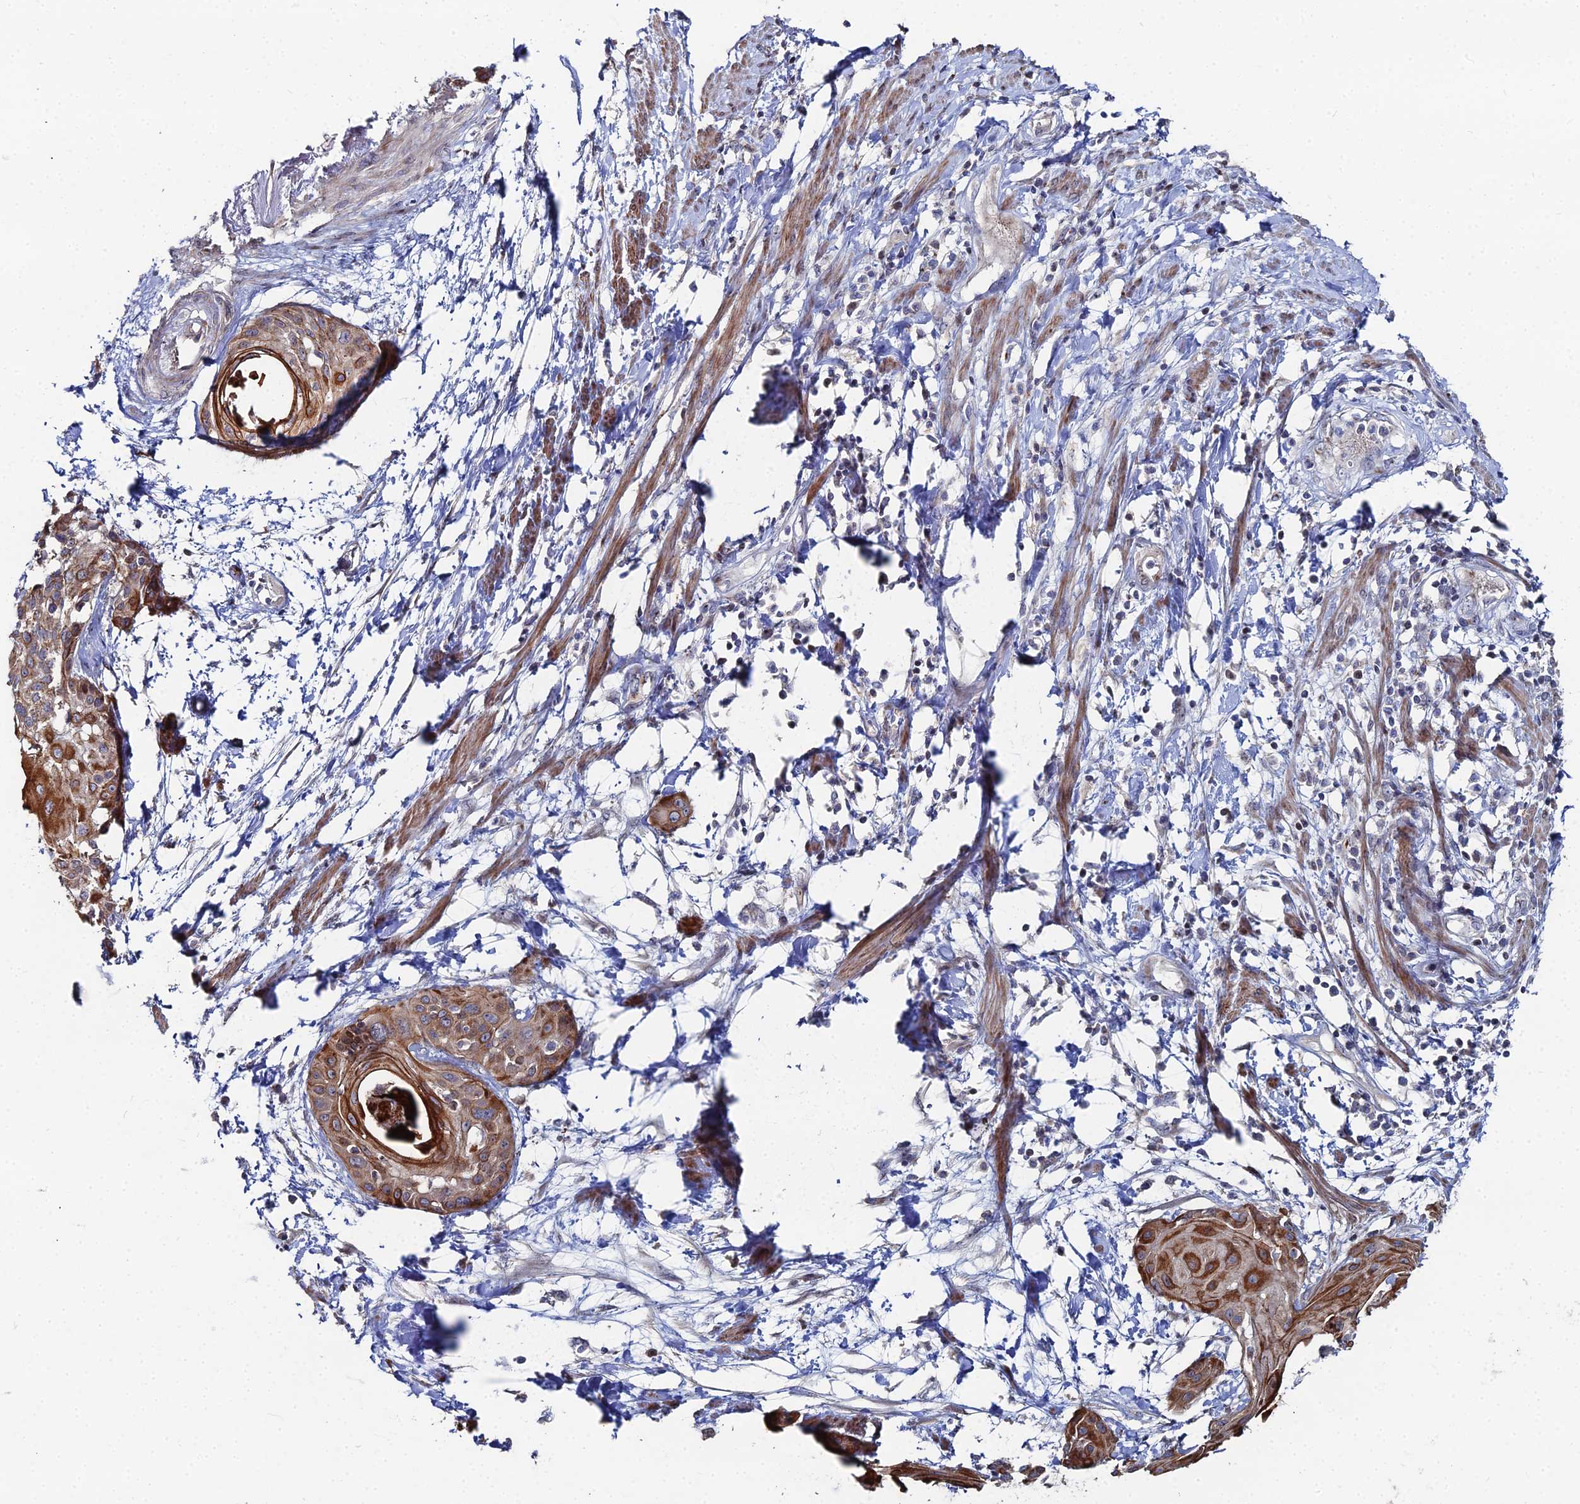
{"staining": {"intensity": "strong", "quantity": ">75%", "location": "cytoplasmic/membranous"}, "tissue": "cervical cancer", "cell_type": "Tumor cells", "image_type": "cancer", "snomed": [{"axis": "morphology", "description": "Squamous cell carcinoma, NOS"}, {"axis": "topography", "description": "Cervix"}], "caption": "This is a histology image of immunohistochemistry staining of cervical cancer (squamous cell carcinoma), which shows strong expression in the cytoplasmic/membranous of tumor cells.", "gene": "SGMS1", "patient": {"sex": "female", "age": 57}}